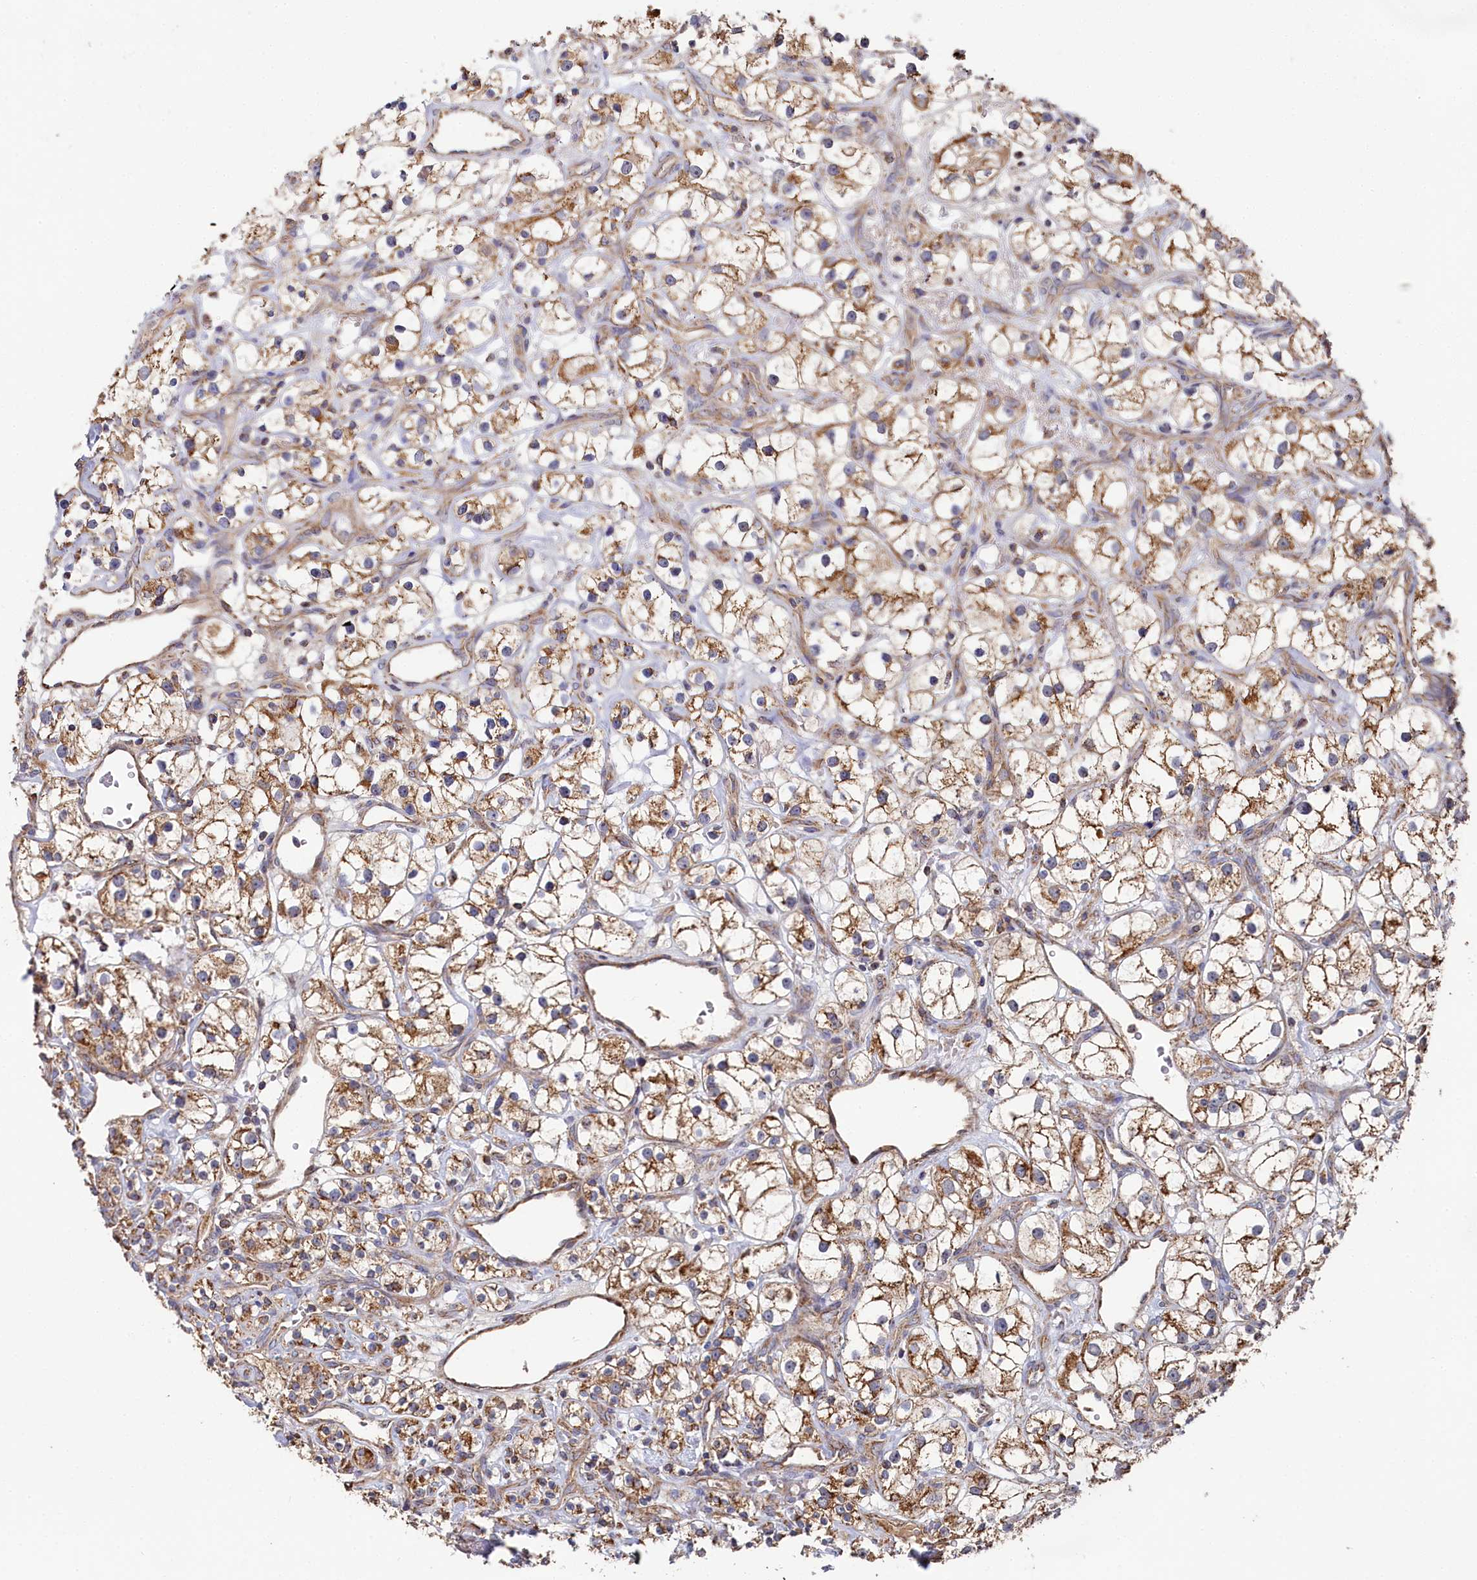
{"staining": {"intensity": "moderate", "quantity": ">75%", "location": "cytoplasmic/membranous"}, "tissue": "renal cancer", "cell_type": "Tumor cells", "image_type": "cancer", "snomed": [{"axis": "morphology", "description": "Adenocarcinoma, NOS"}, {"axis": "topography", "description": "Kidney"}], "caption": "The immunohistochemical stain shows moderate cytoplasmic/membranous staining in tumor cells of renal adenocarcinoma tissue. Immunohistochemistry stains the protein of interest in brown and the nuclei are stained blue.", "gene": "HAUS2", "patient": {"sex": "male", "age": 77}}